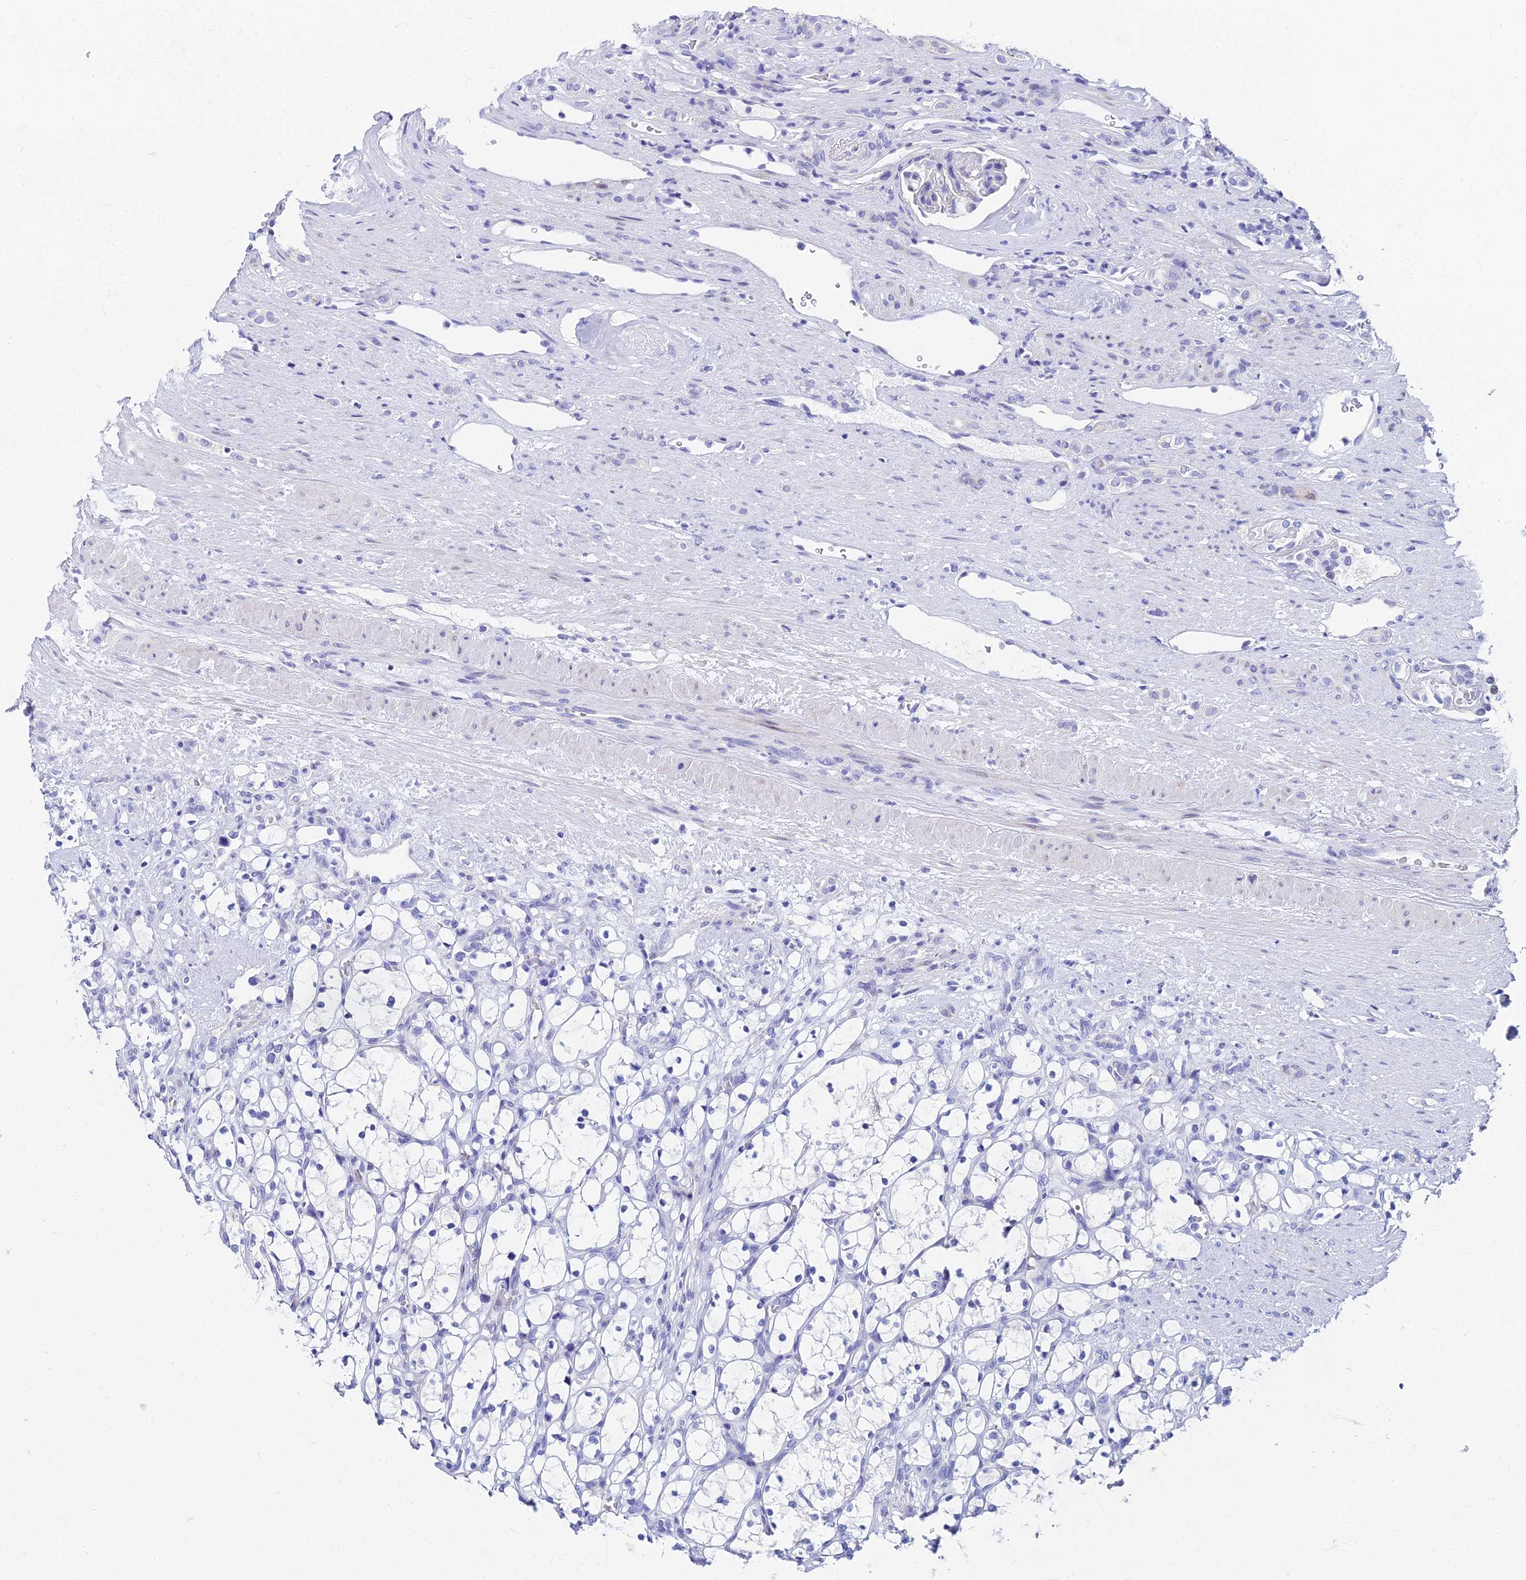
{"staining": {"intensity": "negative", "quantity": "none", "location": "none"}, "tissue": "renal cancer", "cell_type": "Tumor cells", "image_type": "cancer", "snomed": [{"axis": "morphology", "description": "Adenocarcinoma, NOS"}, {"axis": "topography", "description": "Kidney"}], "caption": "Immunohistochemistry of adenocarcinoma (renal) exhibits no staining in tumor cells. The staining was performed using DAB to visualize the protein expression in brown, while the nuclei were stained in blue with hematoxylin (Magnification: 20x).", "gene": "HSPA1L", "patient": {"sex": "female", "age": 69}}